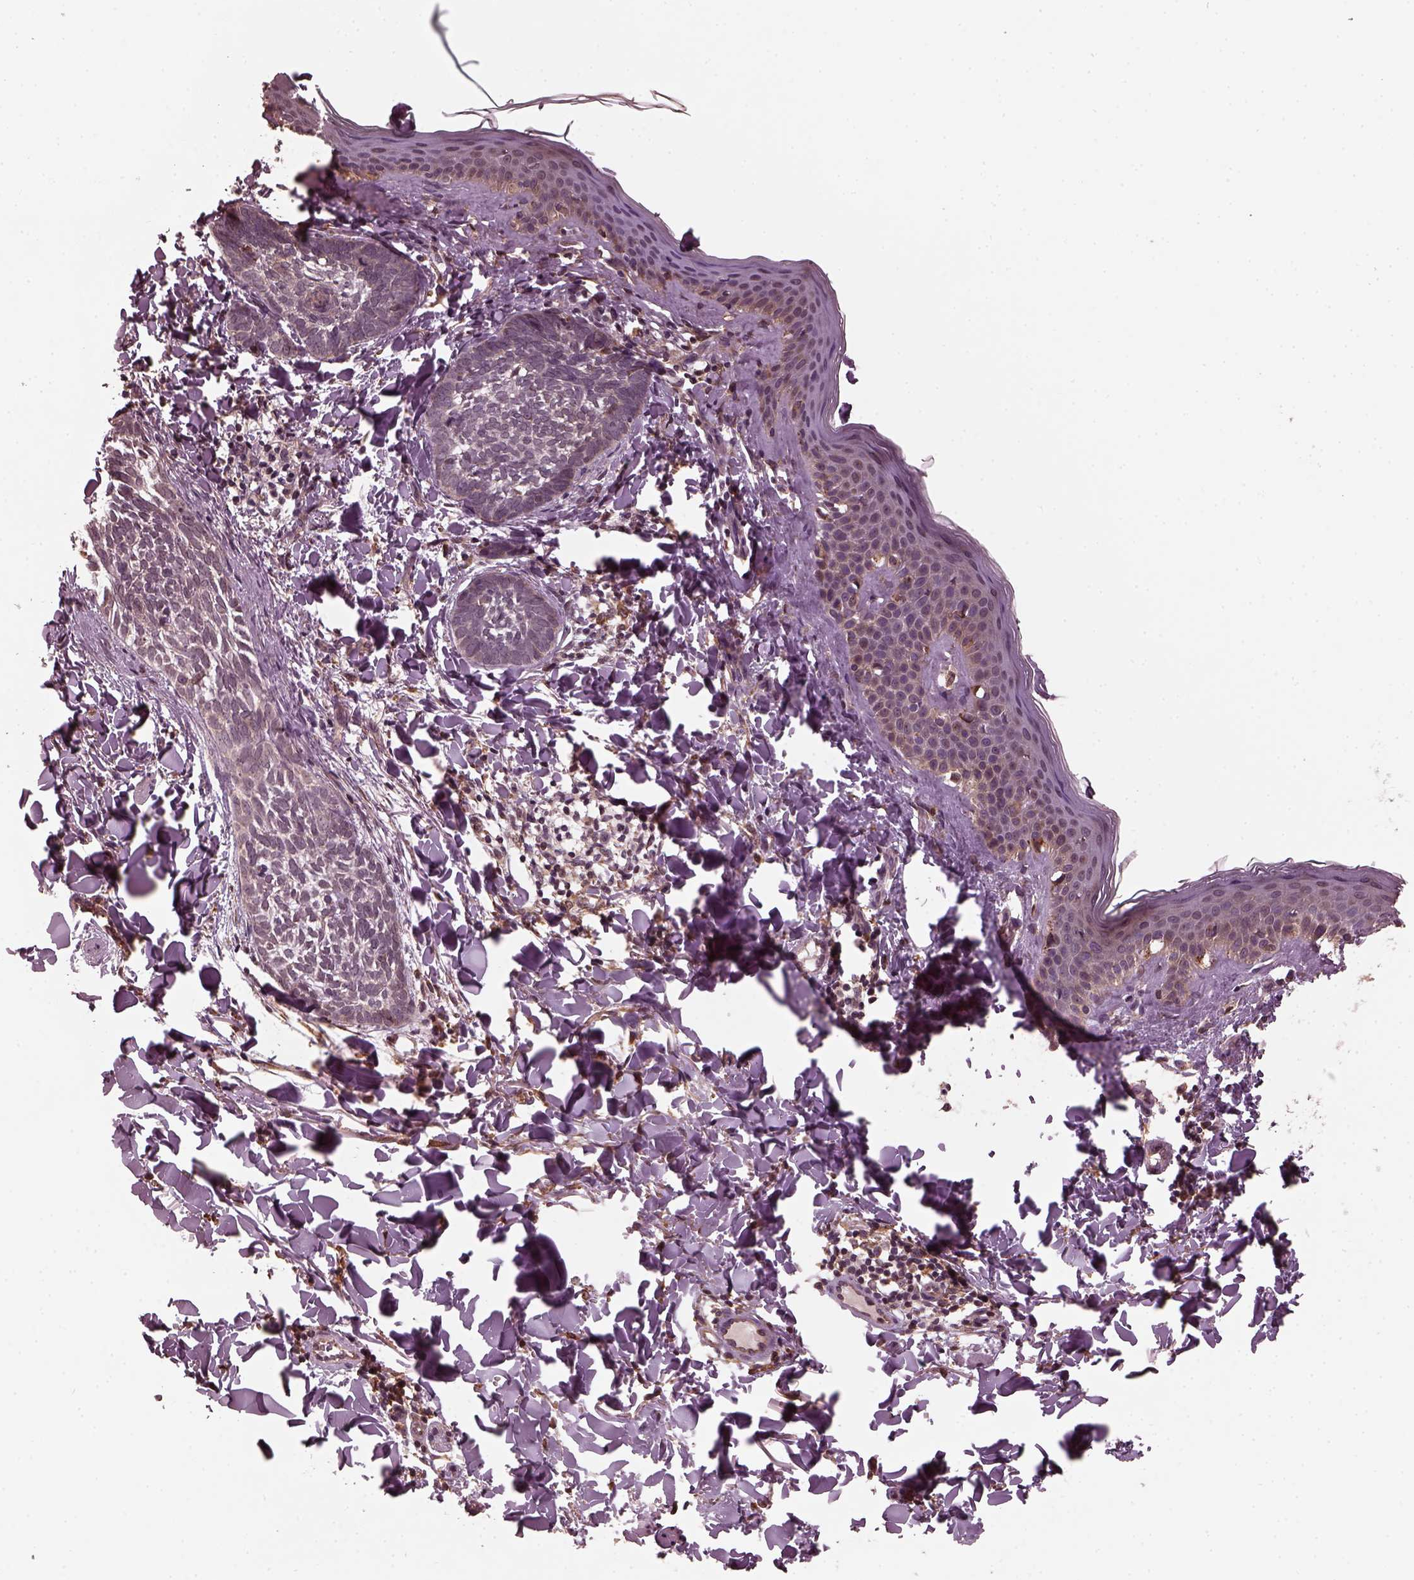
{"staining": {"intensity": "negative", "quantity": "none", "location": "none"}, "tissue": "skin cancer", "cell_type": "Tumor cells", "image_type": "cancer", "snomed": [{"axis": "morphology", "description": "Normal tissue, NOS"}, {"axis": "morphology", "description": "Basal cell carcinoma"}, {"axis": "topography", "description": "Skin"}], "caption": "Immunohistochemistry of skin cancer (basal cell carcinoma) shows no expression in tumor cells.", "gene": "ZNF292", "patient": {"sex": "male", "age": 46}}